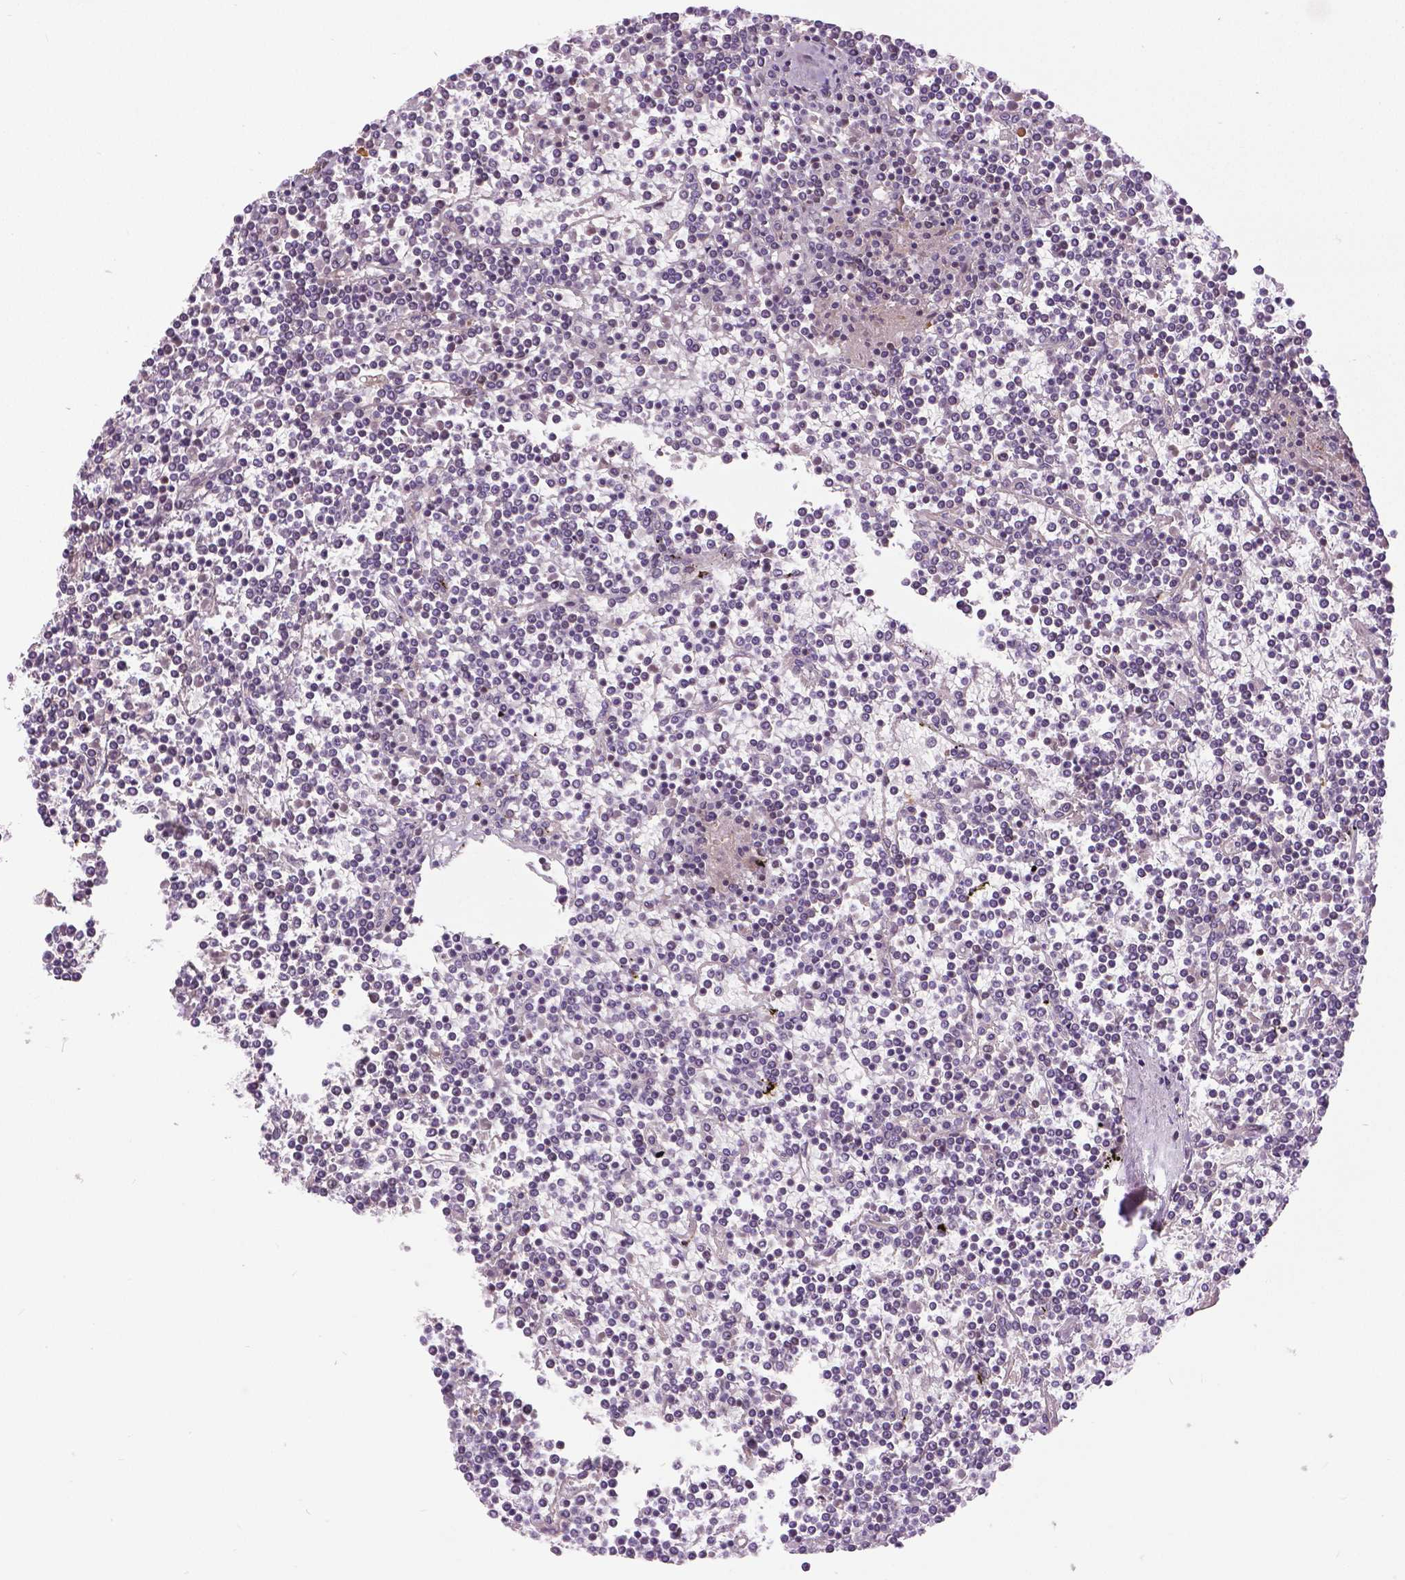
{"staining": {"intensity": "negative", "quantity": "none", "location": "none"}, "tissue": "lymphoma", "cell_type": "Tumor cells", "image_type": "cancer", "snomed": [{"axis": "morphology", "description": "Malignant lymphoma, non-Hodgkin's type, Low grade"}, {"axis": "topography", "description": "Spleen"}], "caption": "Photomicrograph shows no protein staining in tumor cells of lymphoma tissue.", "gene": "ANXA13", "patient": {"sex": "female", "age": 19}}